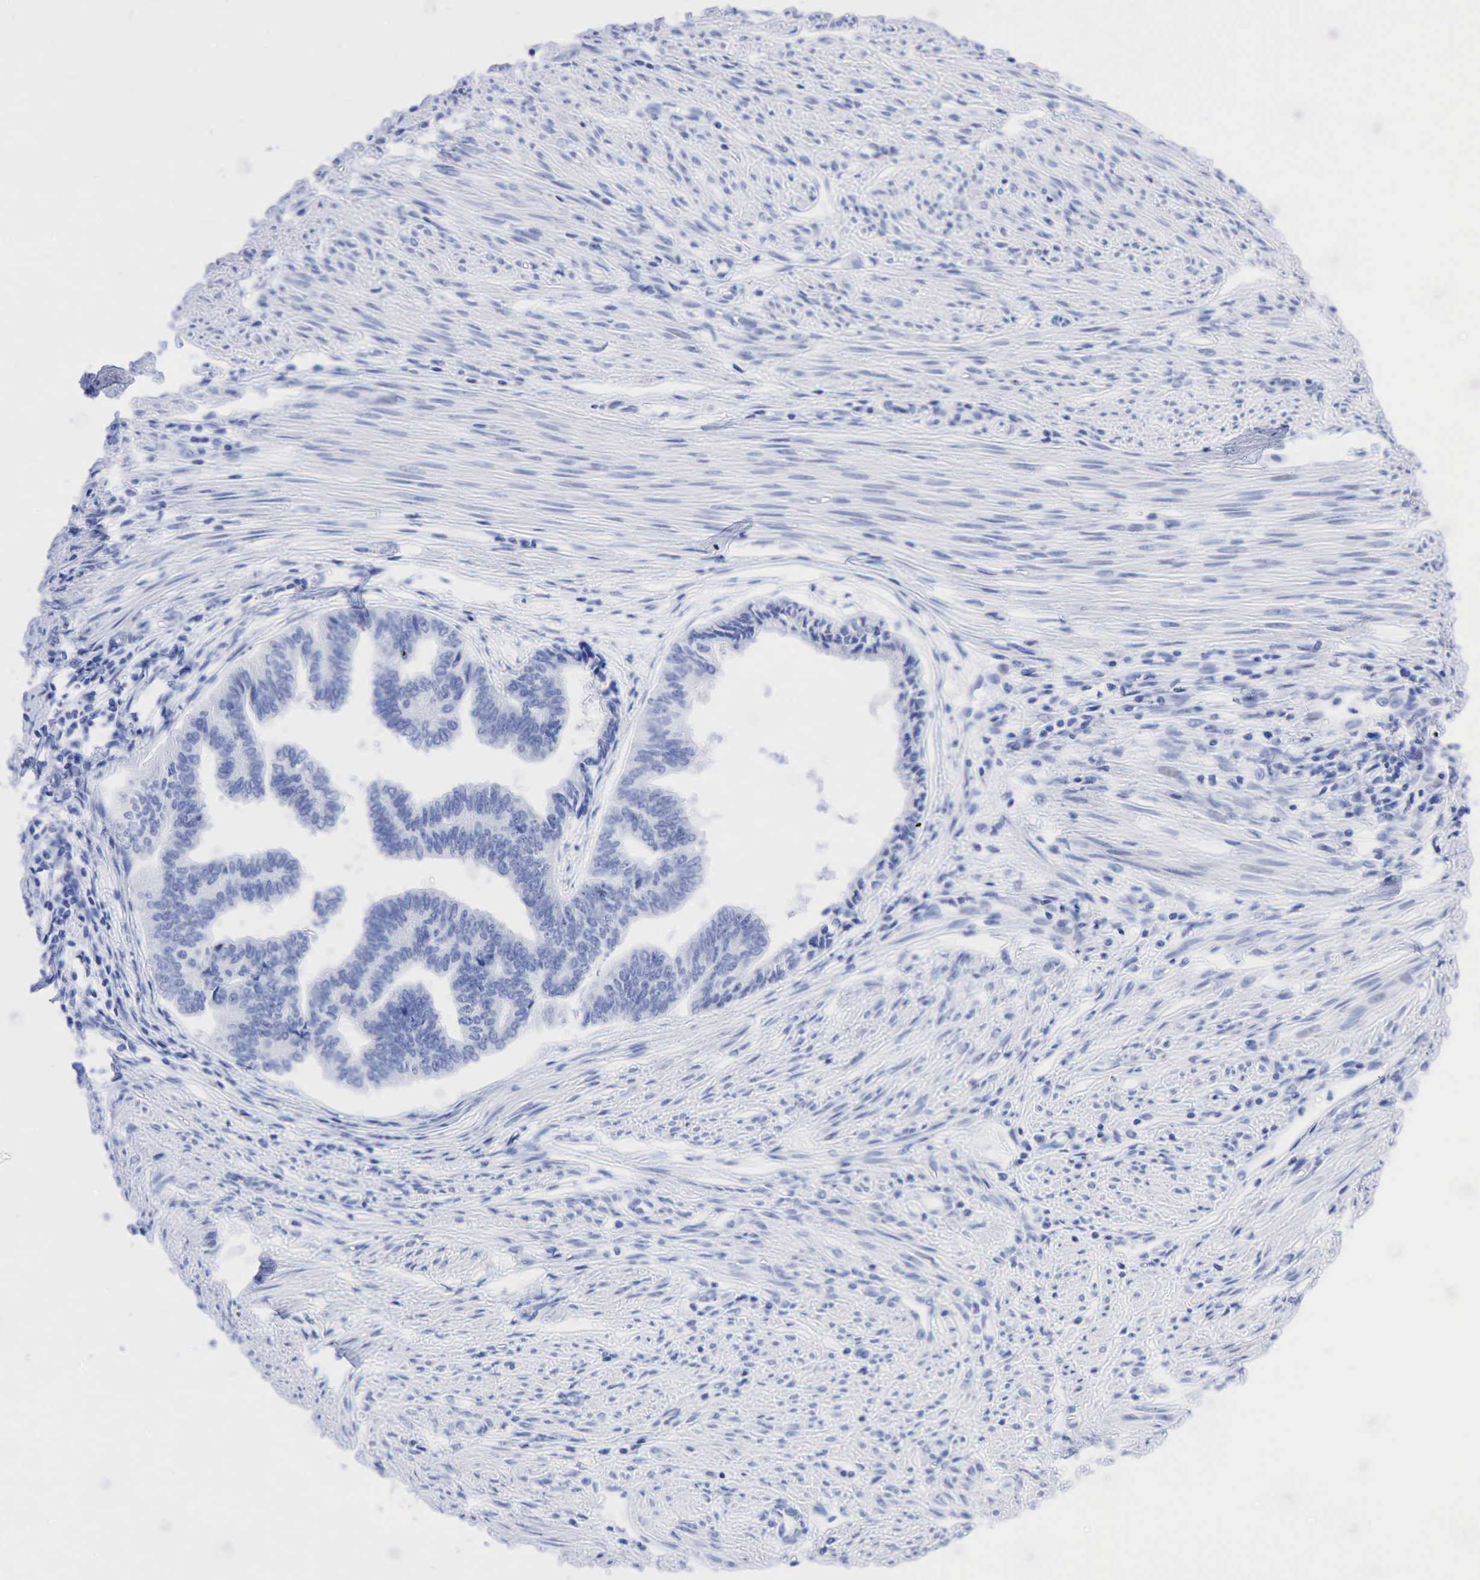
{"staining": {"intensity": "negative", "quantity": "none", "location": "none"}, "tissue": "endometrial cancer", "cell_type": "Tumor cells", "image_type": "cancer", "snomed": [{"axis": "morphology", "description": "Adenocarcinoma, NOS"}, {"axis": "topography", "description": "Endometrium"}], "caption": "Tumor cells are negative for protein expression in human endometrial cancer (adenocarcinoma).", "gene": "NKX2-1", "patient": {"sex": "female", "age": 75}}